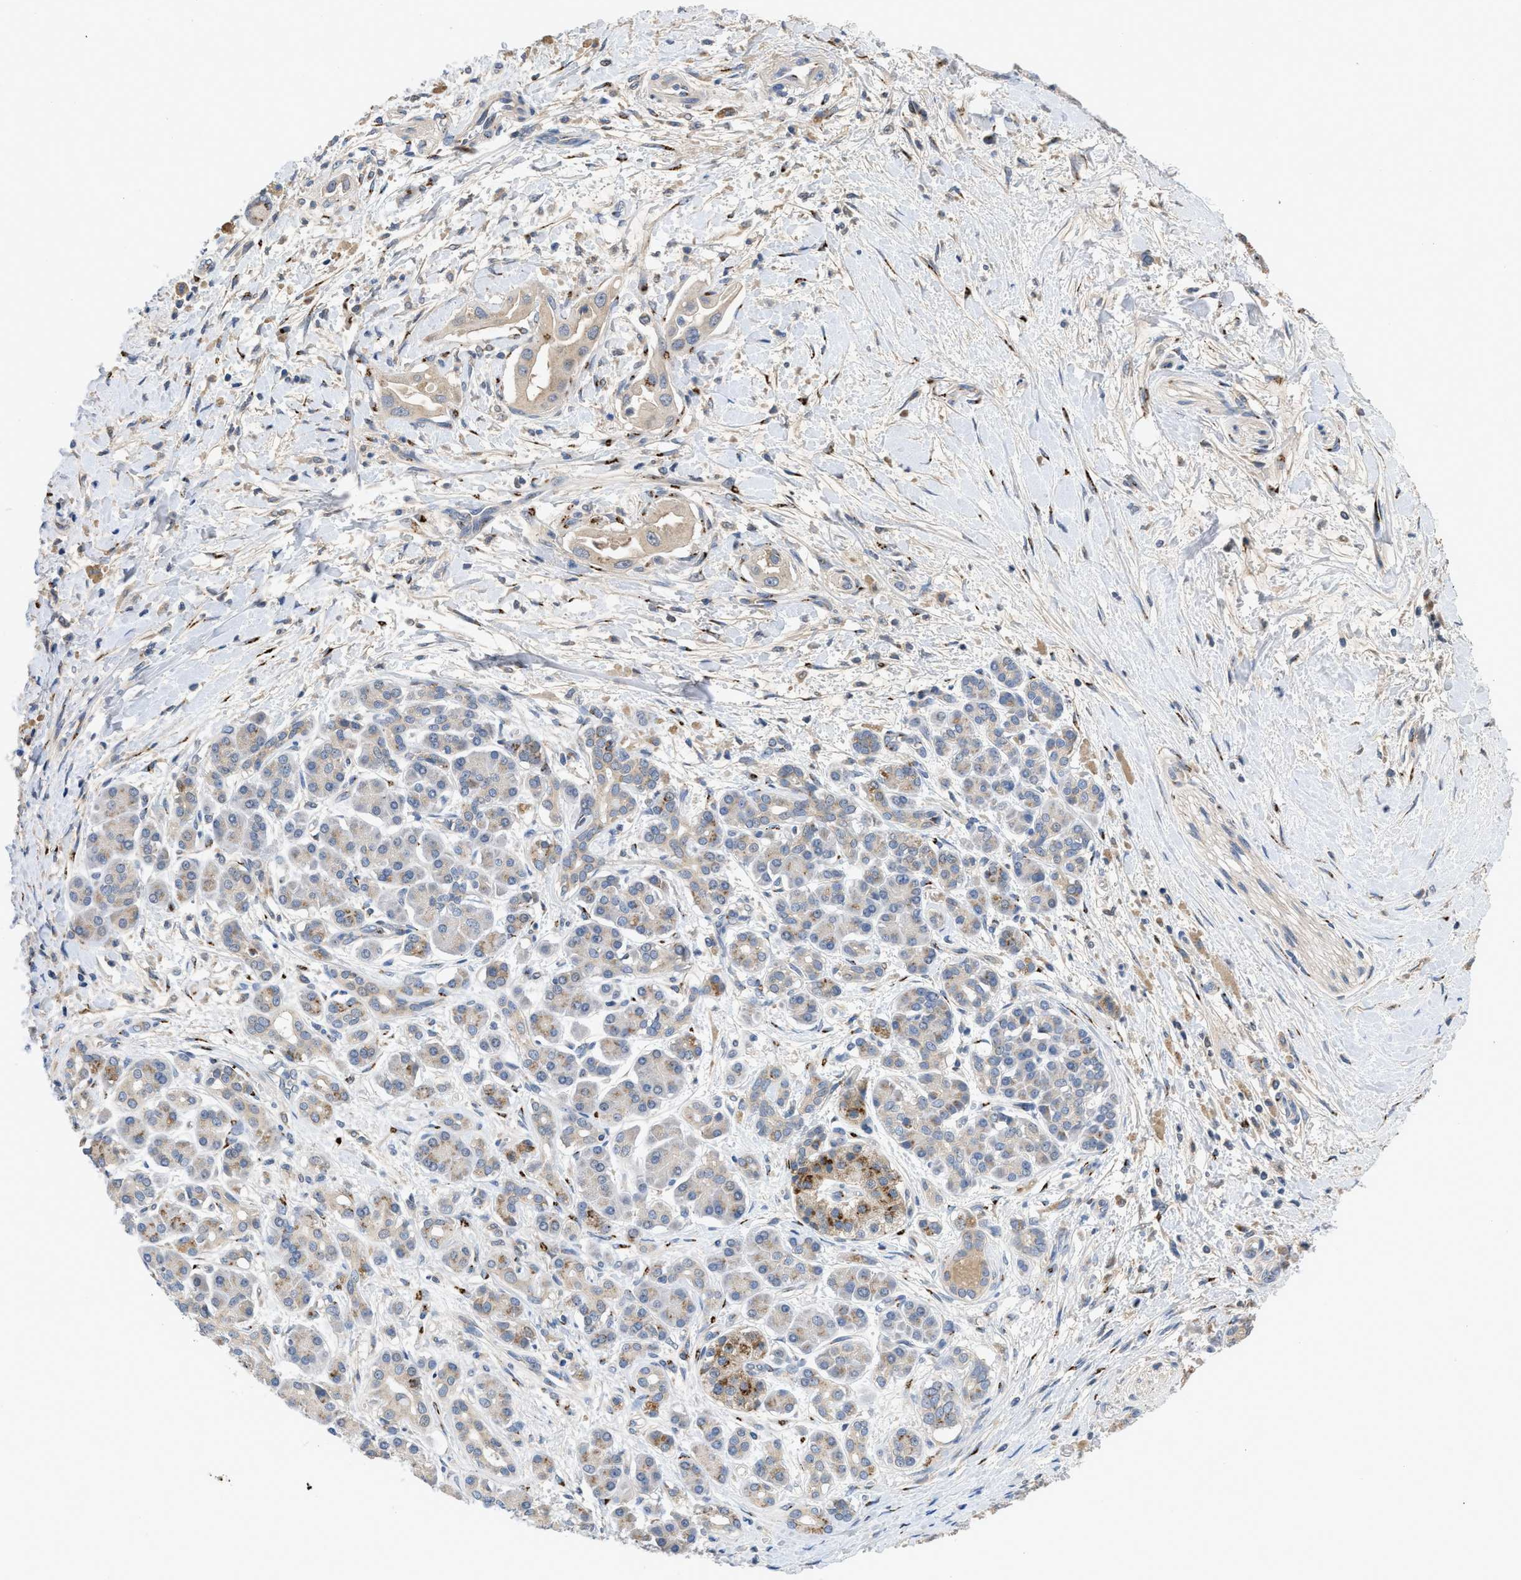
{"staining": {"intensity": "weak", "quantity": "25%-75%", "location": "cytoplasmic/membranous"}, "tissue": "pancreatic cancer", "cell_type": "Tumor cells", "image_type": "cancer", "snomed": [{"axis": "morphology", "description": "Adenocarcinoma, NOS"}, {"axis": "topography", "description": "Pancreas"}], "caption": "Weak cytoplasmic/membranous expression is present in about 25%-75% of tumor cells in pancreatic cancer. (Brightfield microscopy of DAB IHC at high magnification).", "gene": "SIK2", "patient": {"sex": "male", "age": 55}}